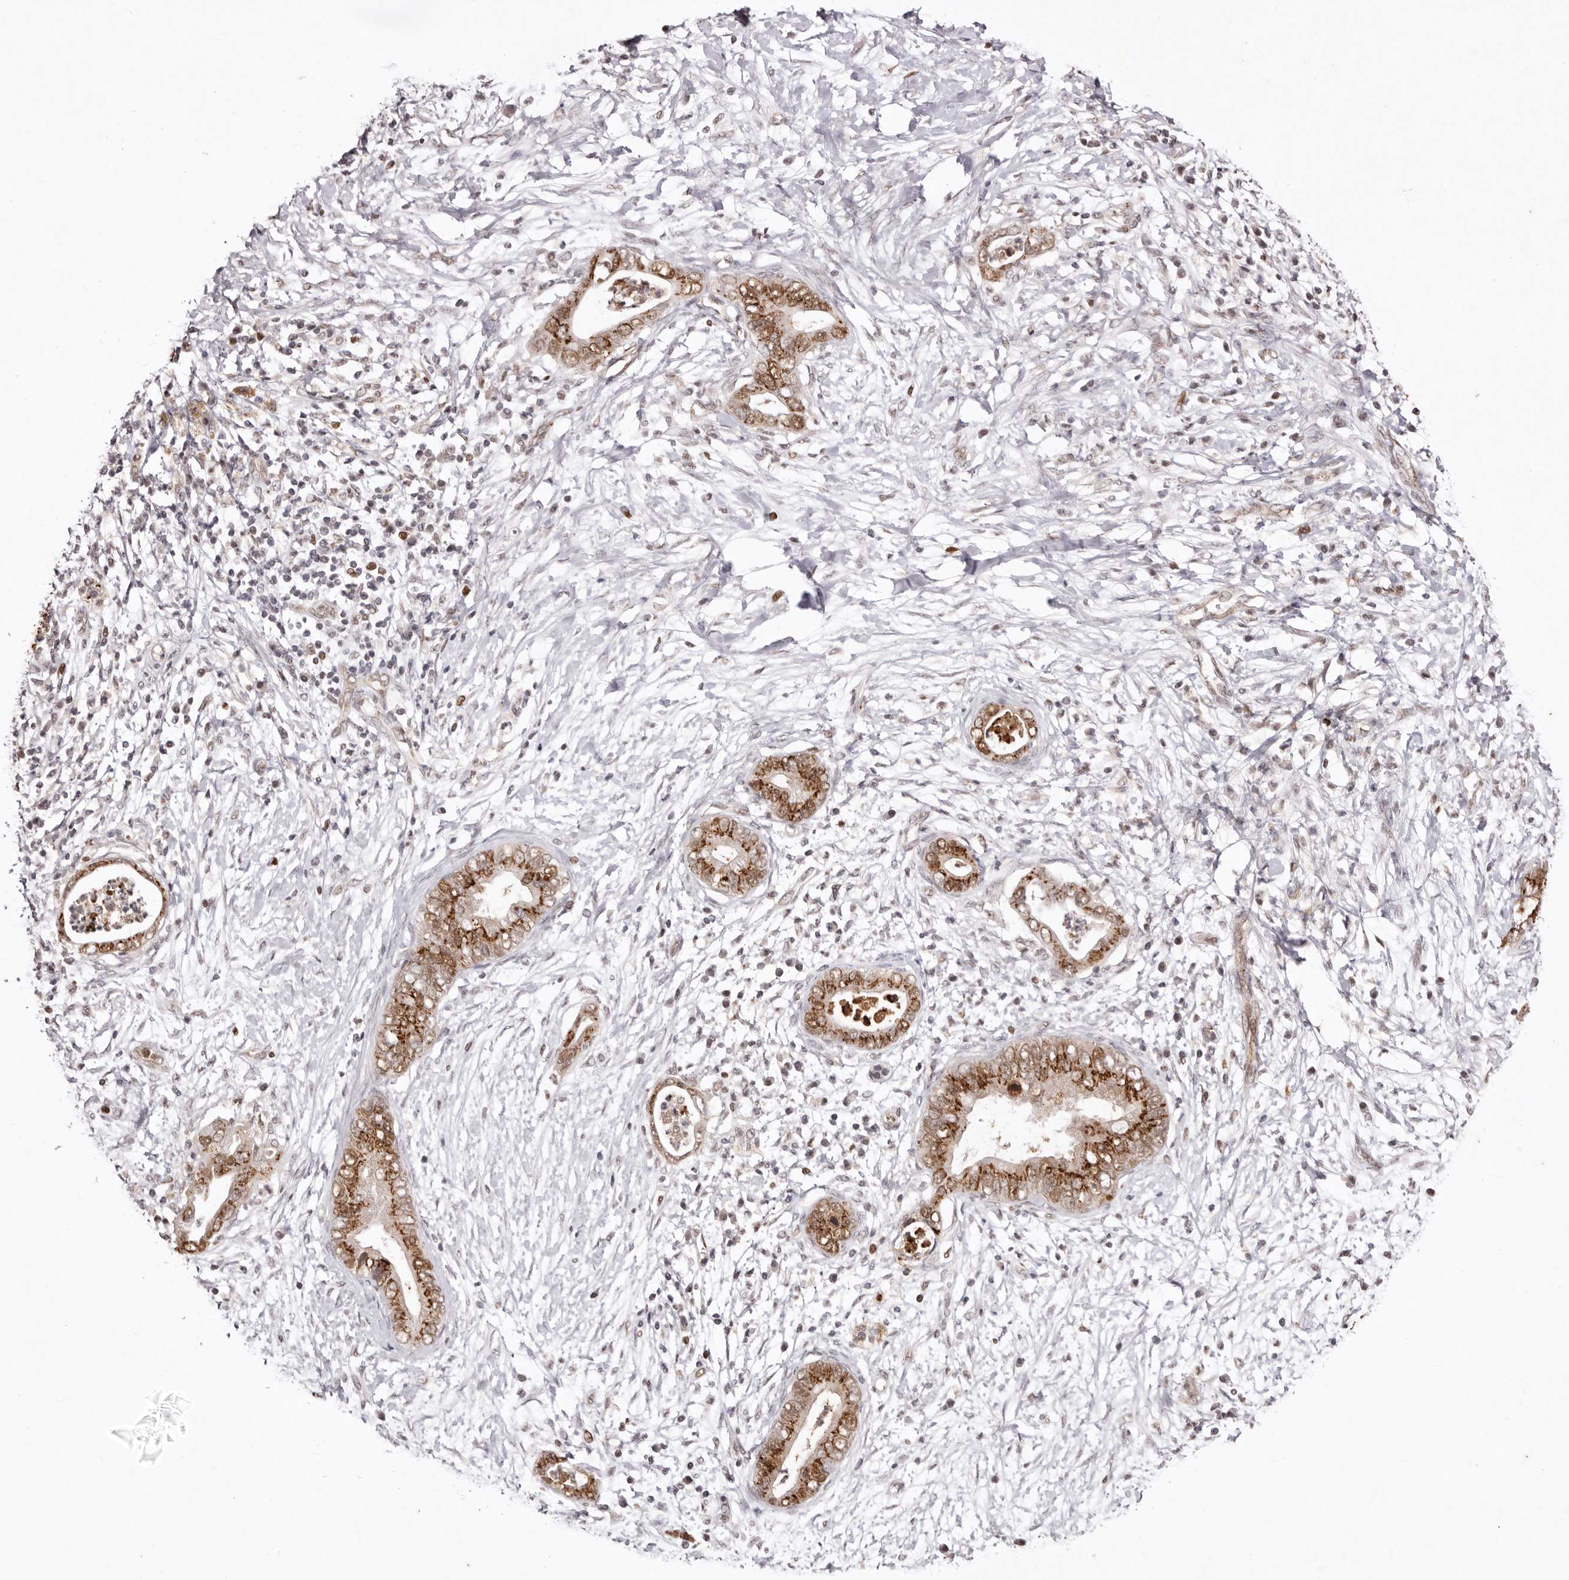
{"staining": {"intensity": "strong", "quantity": ">75%", "location": "cytoplasmic/membranous,nuclear"}, "tissue": "pancreatic cancer", "cell_type": "Tumor cells", "image_type": "cancer", "snomed": [{"axis": "morphology", "description": "Adenocarcinoma, NOS"}, {"axis": "topography", "description": "Pancreas"}], "caption": "Pancreatic cancer tissue reveals strong cytoplasmic/membranous and nuclear staining in about >75% of tumor cells, visualized by immunohistochemistry.", "gene": "NOTCH1", "patient": {"sex": "male", "age": 75}}